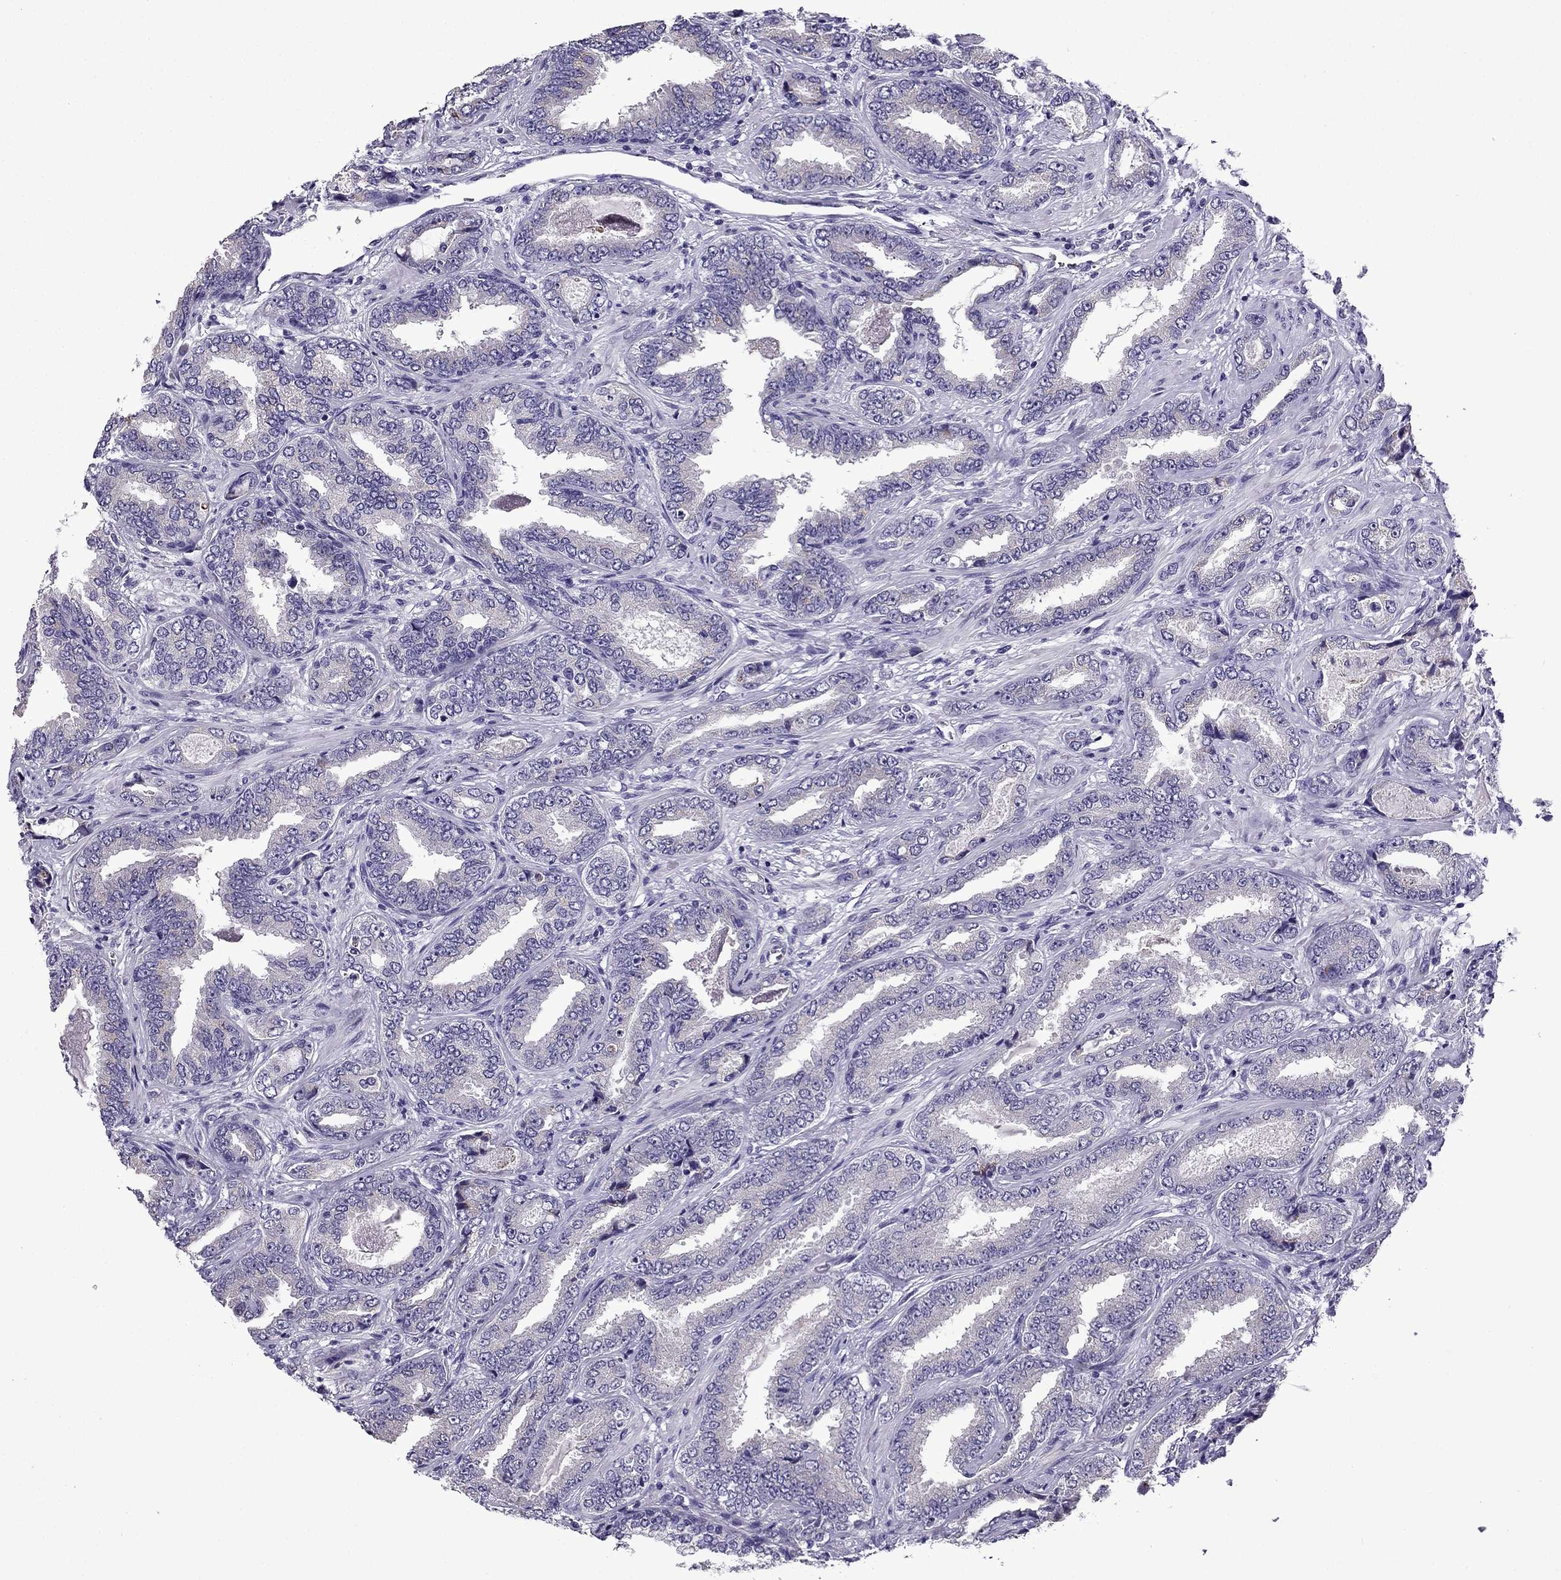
{"staining": {"intensity": "negative", "quantity": "none", "location": "none"}, "tissue": "prostate cancer", "cell_type": "Tumor cells", "image_type": "cancer", "snomed": [{"axis": "morphology", "description": "Adenocarcinoma, Low grade"}, {"axis": "topography", "description": "Prostate"}], "caption": "Low-grade adenocarcinoma (prostate) was stained to show a protein in brown. There is no significant staining in tumor cells.", "gene": "TTN", "patient": {"sex": "male", "age": 68}}